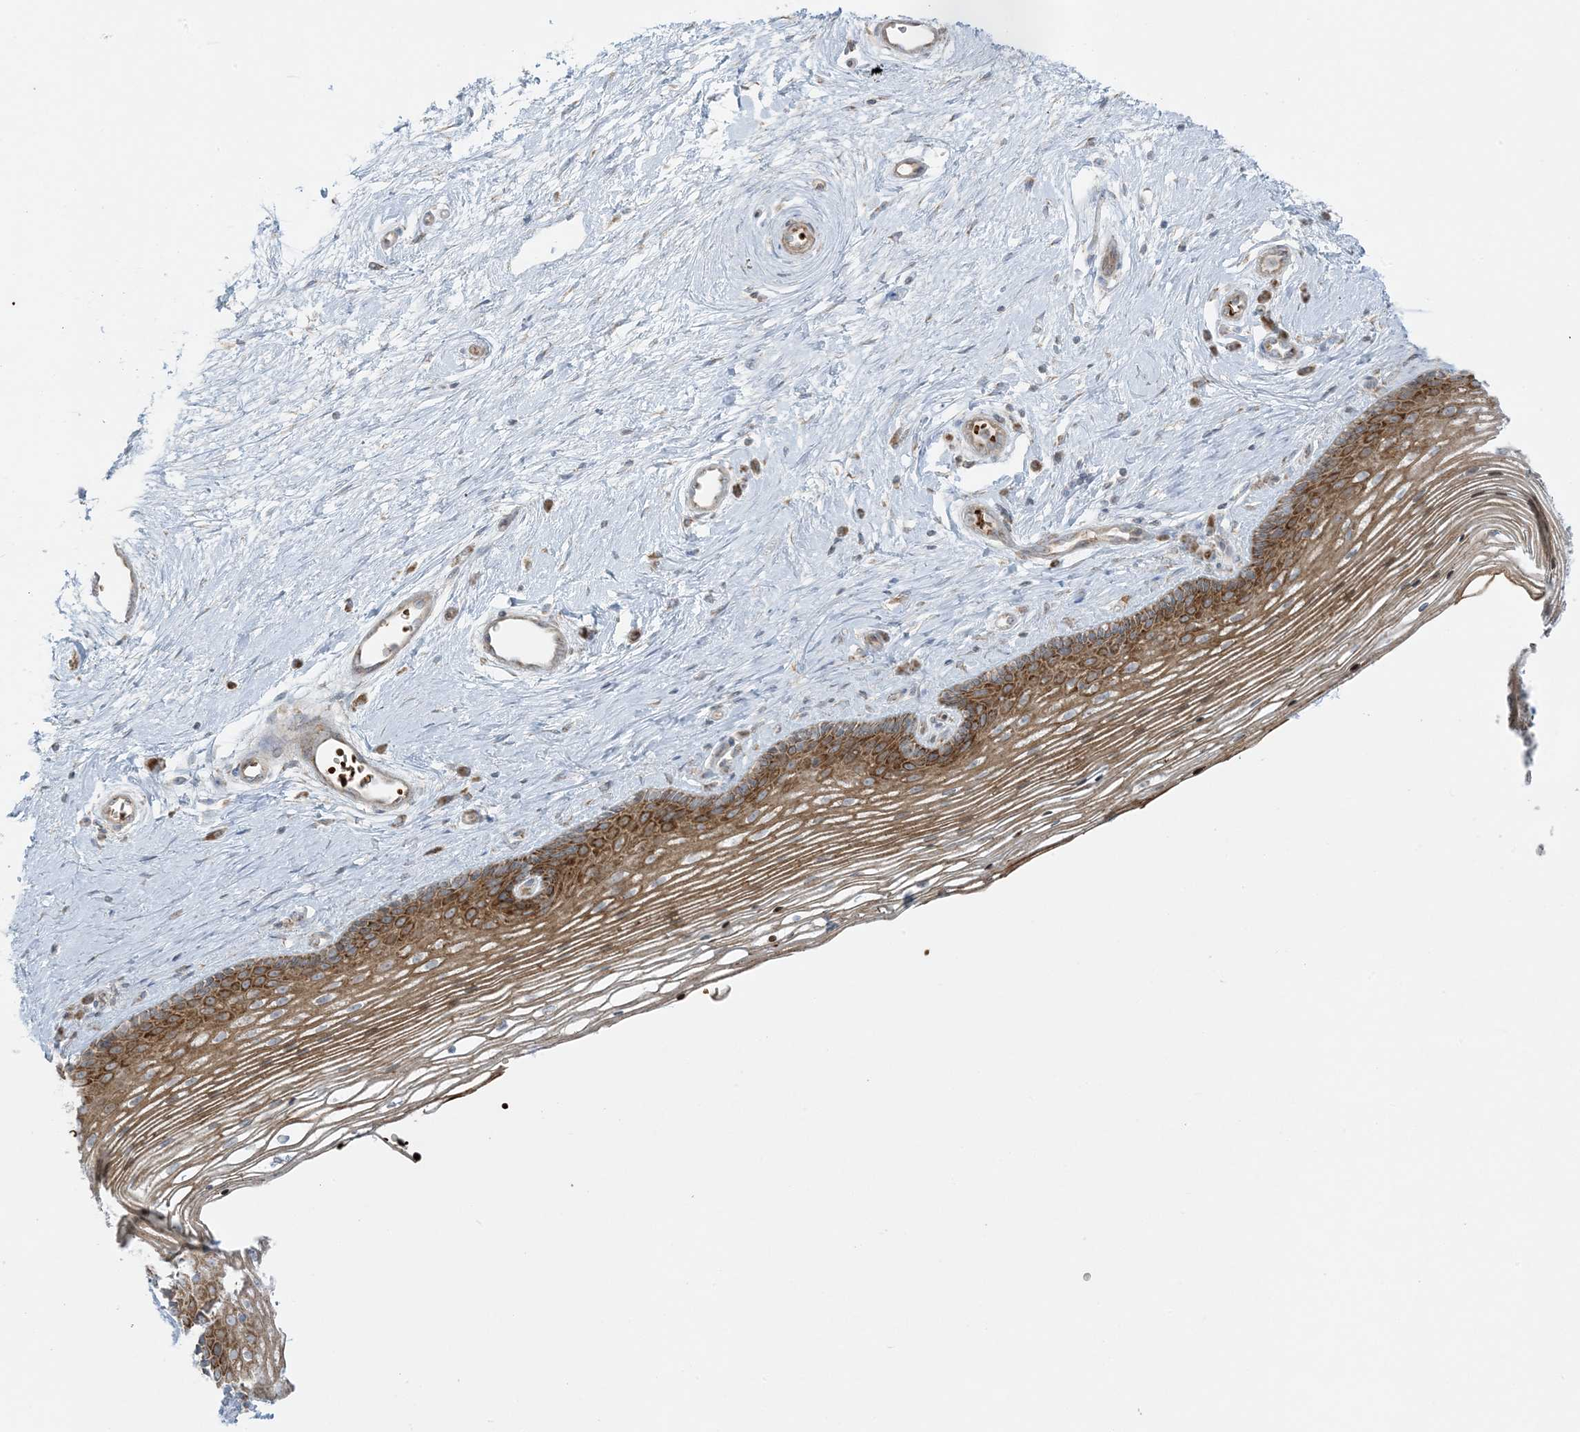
{"staining": {"intensity": "moderate", "quantity": ">75%", "location": "cytoplasmic/membranous"}, "tissue": "vagina", "cell_type": "Squamous epithelial cells", "image_type": "normal", "snomed": [{"axis": "morphology", "description": "Normal tissue, NOS"}, {"axis": "topography", "description": "Vagina"}], "caption": "Immunohistochemical staining of benign vagina demonstrates medium levels of moderate cytoplasmic/membranous positivity in about >75% of squamous epithelial cells. (DAB = brown stain, brightfield microscopy at high magnification).", "gene": "PIK3R4", "patient": {"sex": "female", "age": 46}}